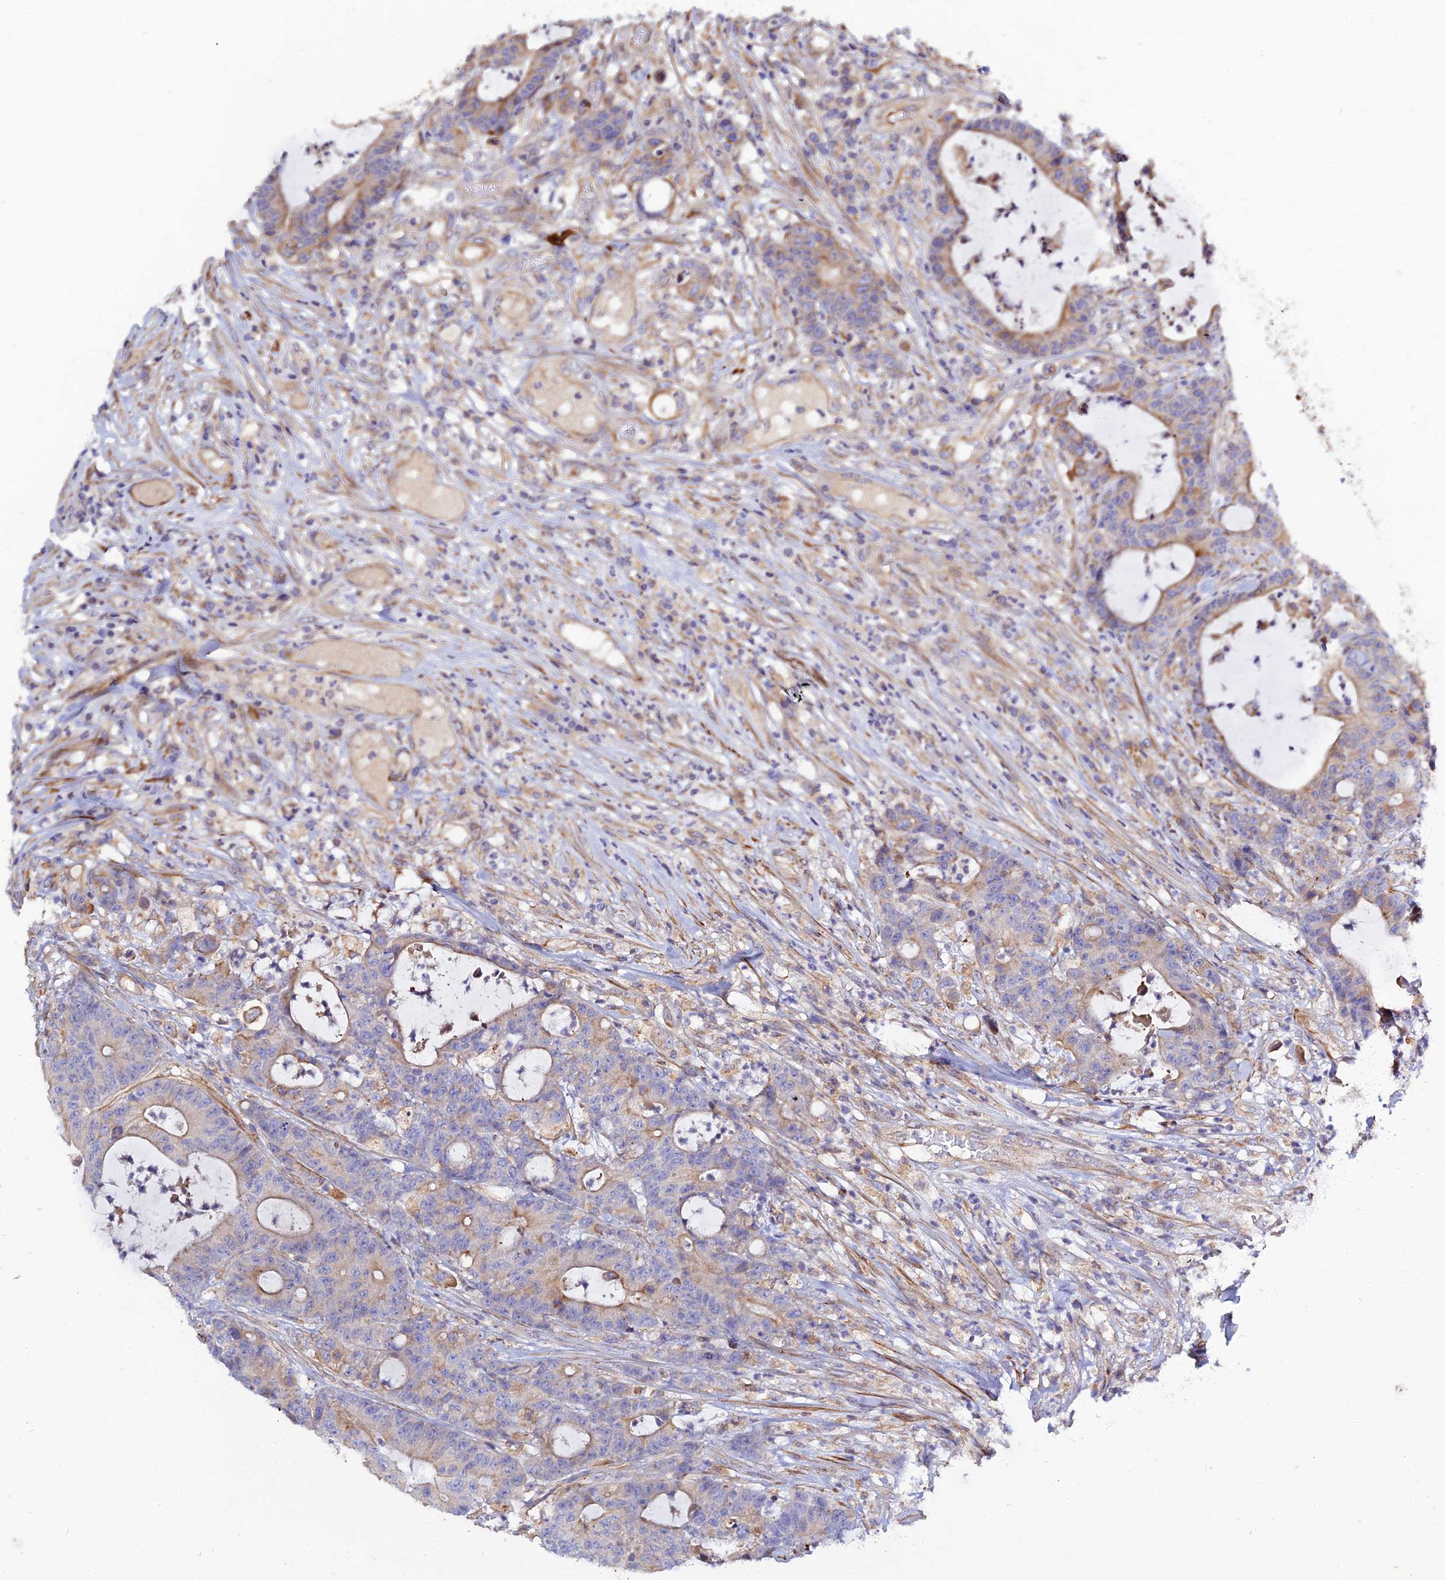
{"staining": {"intensity": "moderate", "quantity": "<25%", "location": "cytoplasmic/membranous"}, "tissue": "colorectal cancer", "cell_type": "Tumor cells", "image_type": "cancer", "snomed": [{"axis": "morphology", "description": "Adenocarcinoma, NOS"}, {"axis": "topography", "description": "Colon"}], "caption": "Protein staining by IHC demonstrates moderate cytoplasmic/membranous staining in approximately <25% of tumor cells in adenocarcinoma (colorectal).", "gene": "ARL6IP1", "patient": {"sex": "female", "age": 84}}